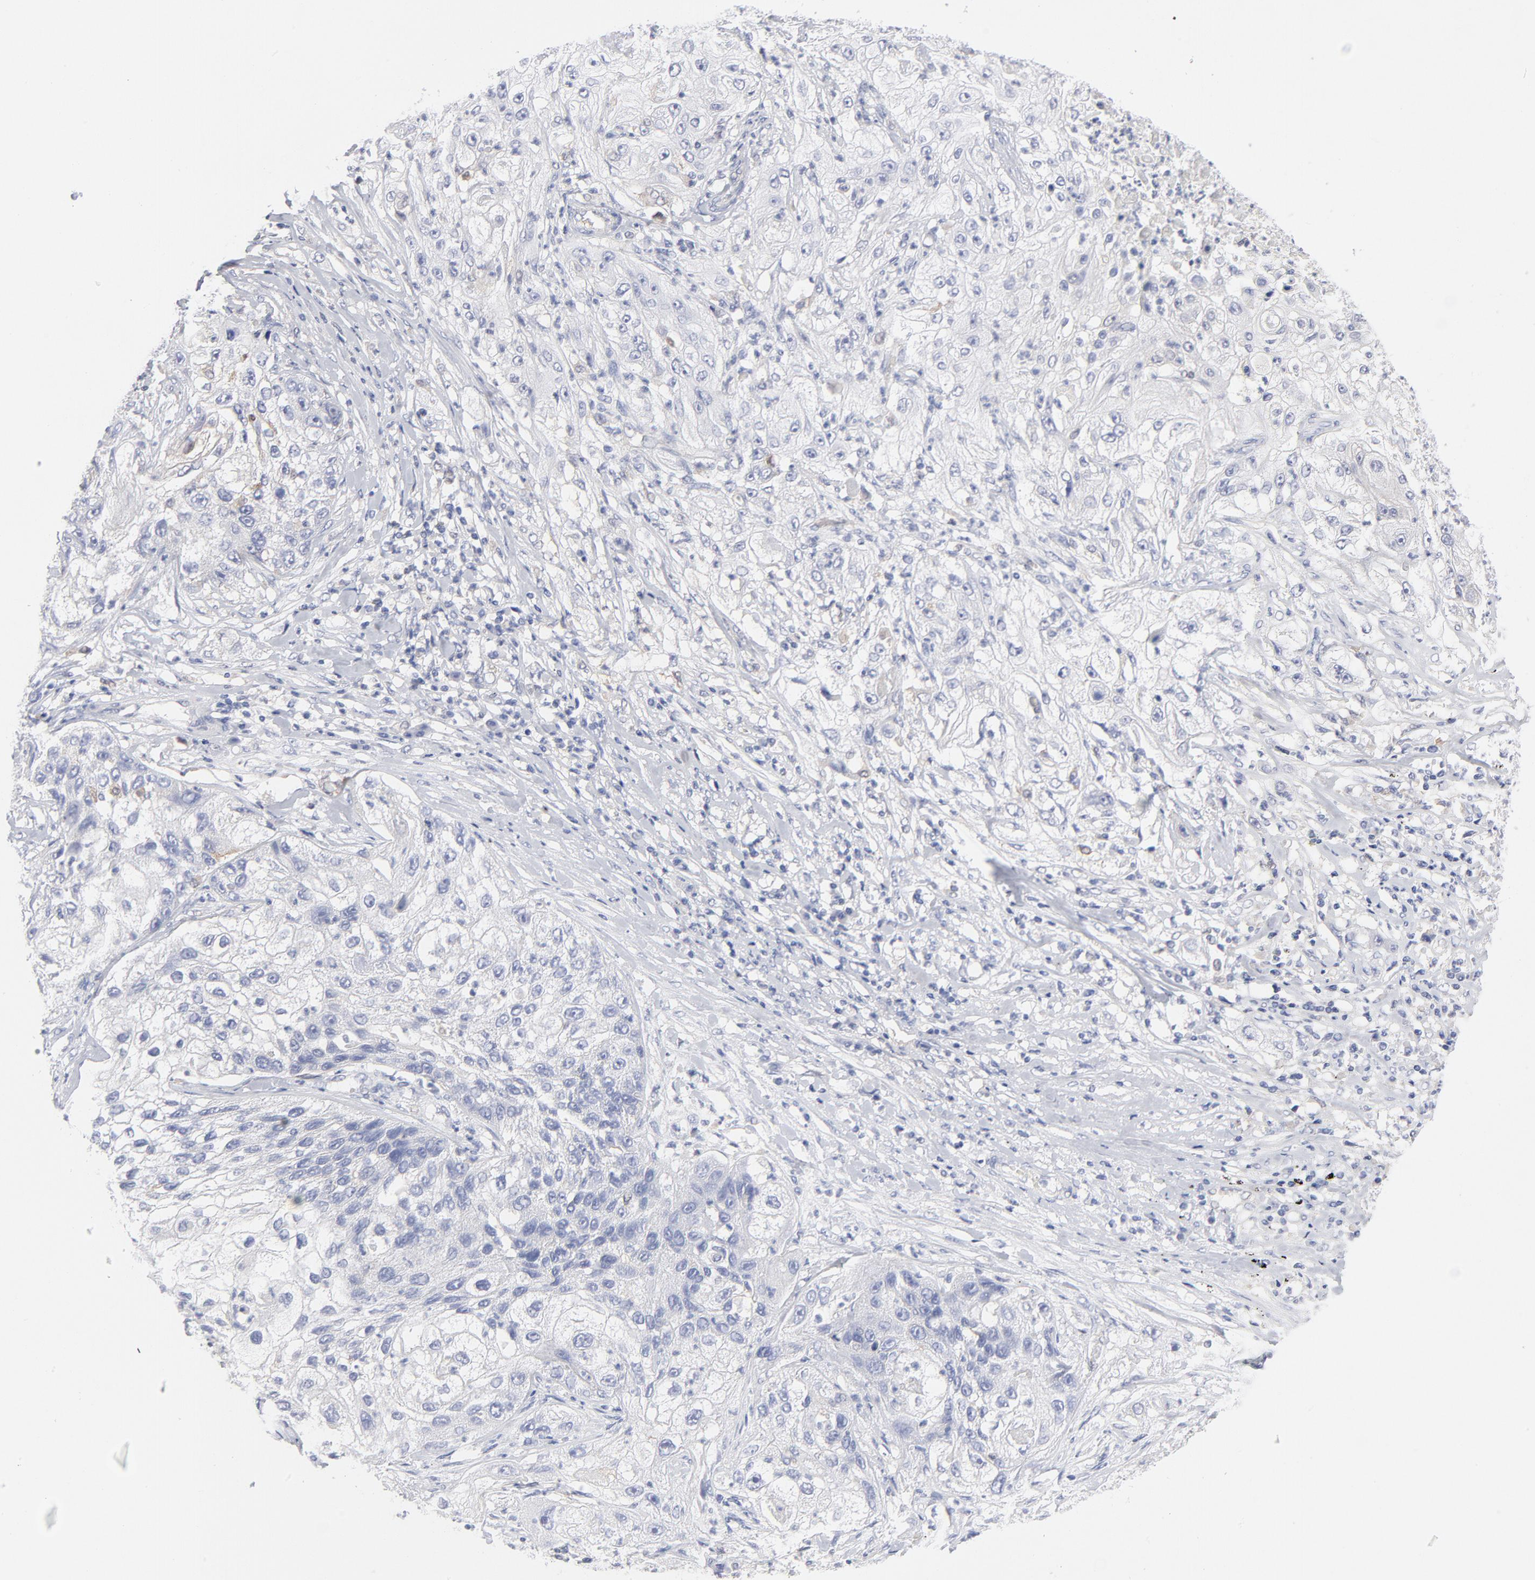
{"staining": {"intensity": "negative", "quantity": "none", "location": "none"}, "tissue": "lung cancer", "cell_type": "Tumor cells", "image_type": "cancer", "snomed": [{"axis": "morphology", "description": "Inflammation, NOS"}, {"axis": "morphology", "description": "Squamous cell carcinoma, NOS"}, {"axis": "topography", "description": "Lymph node"}, {"axis": "topography", "description": "Soft tissue"}, {"axis": "topography", "description": "Lung"}], "caption": "IHC micrograph of human lung cancer stained for a protein (brown), which shows no expression in tumor cells. Brightfield microscopy of IHC stained with DAB (3,3'-diaminobenzidine) (brown) and hematoxylin (blue), captured at high magnification.", "gene": "ARRB1", "patient": {"sex": "male", "age": 66}}